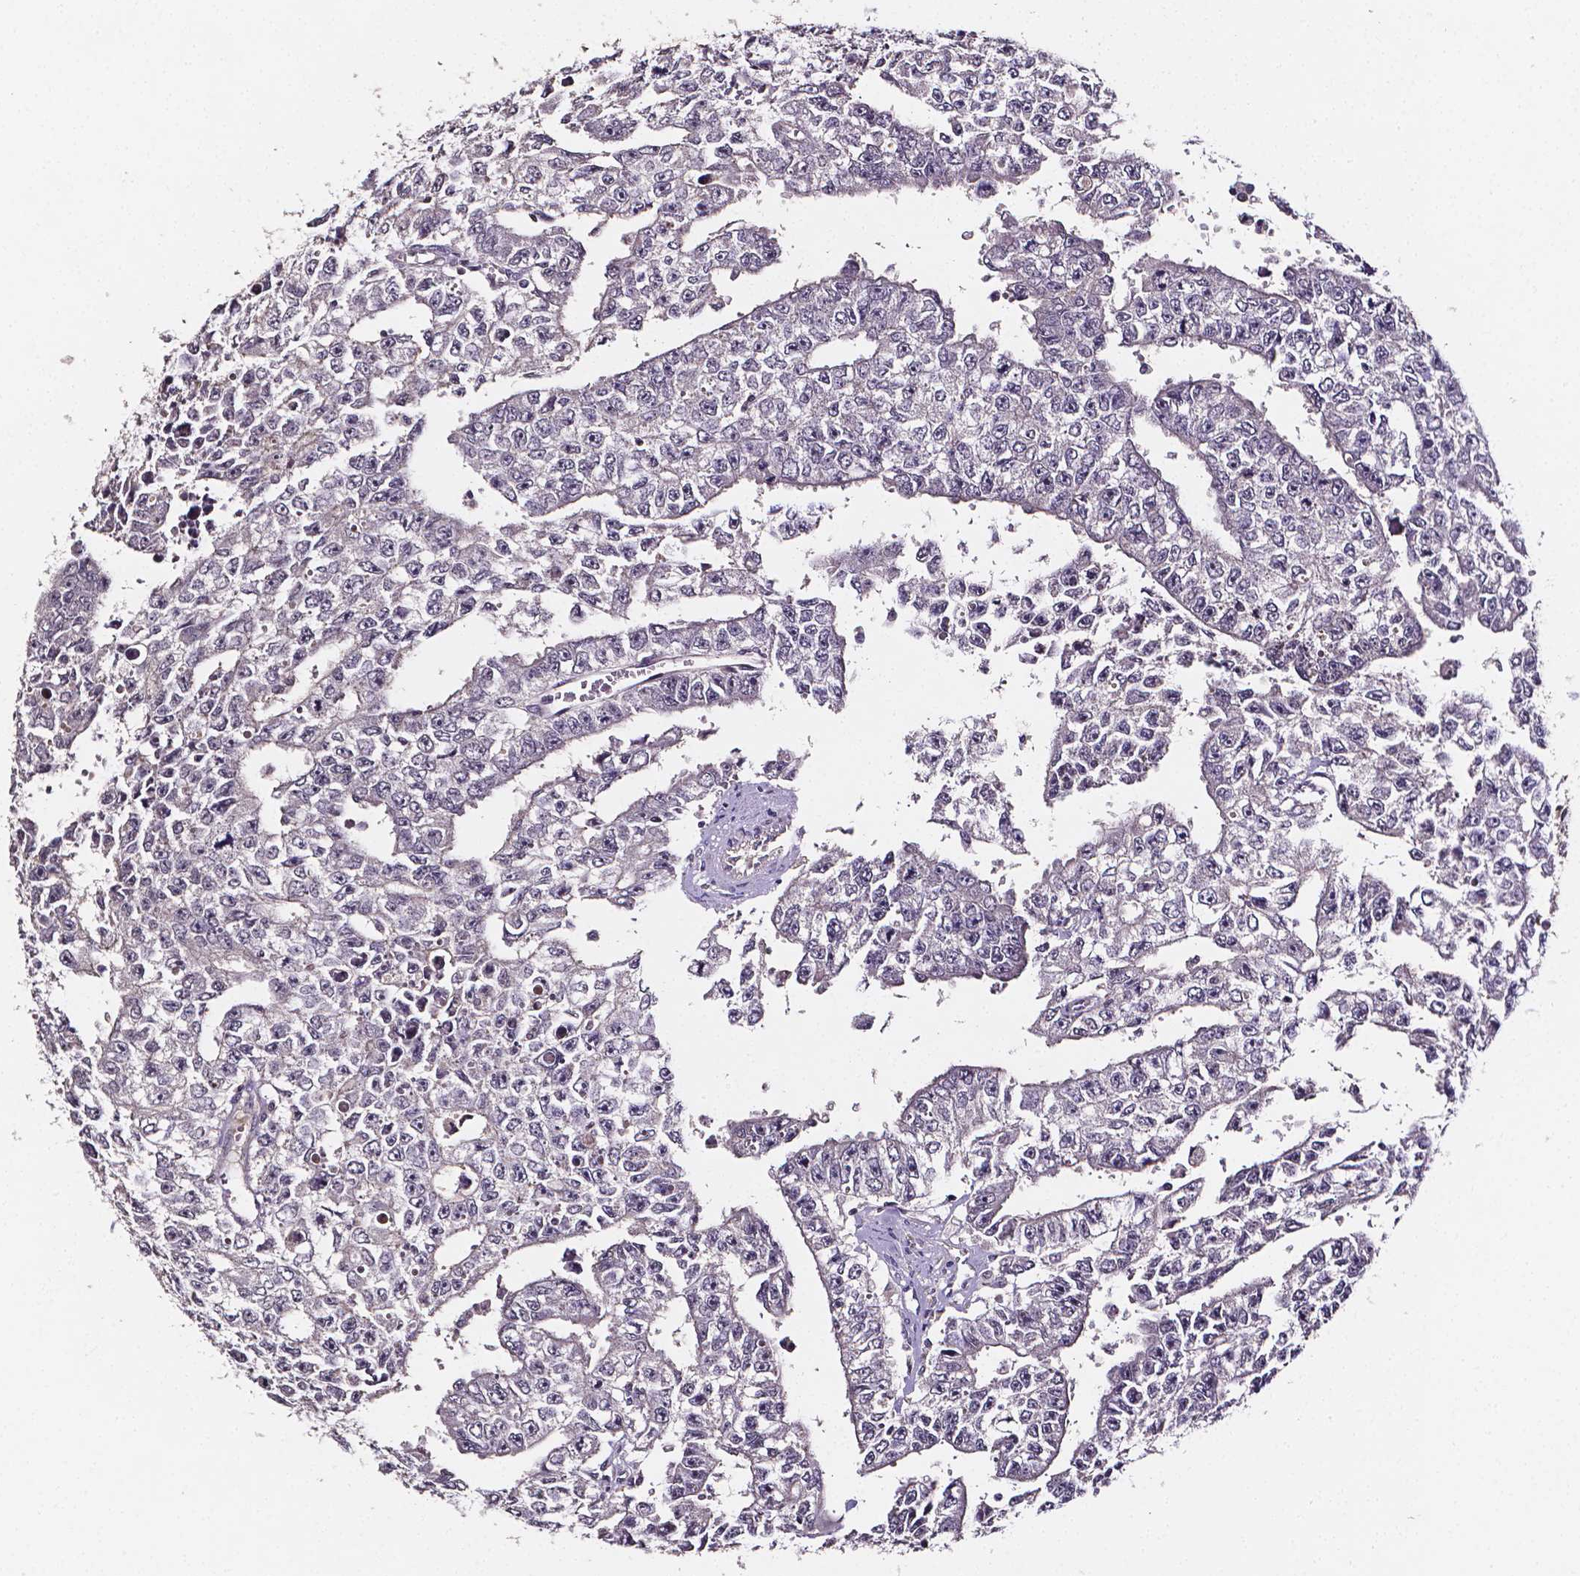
{"staining": {"intensity": "negative", "quantity": "none", "location": "none"}, "tissue": "testis cancer", "cell_type": "Tumor cells", "image_type": "cancer", "snomed": [{"axis": "morphology", "description": "Carcinoma, Embryonal, NOS"}, {"axis": "morphology", "description": "Teratoma, malignant, NOS"}, {"axis": "topography", "description": "Testis"}], "caption": "Immunohistochemistry of human testis cancer (embryonal carcinoma) reveals no positivity in tumor cells.", "gene": "NRGN", "patient": {"sex": "male", "age": 24}}